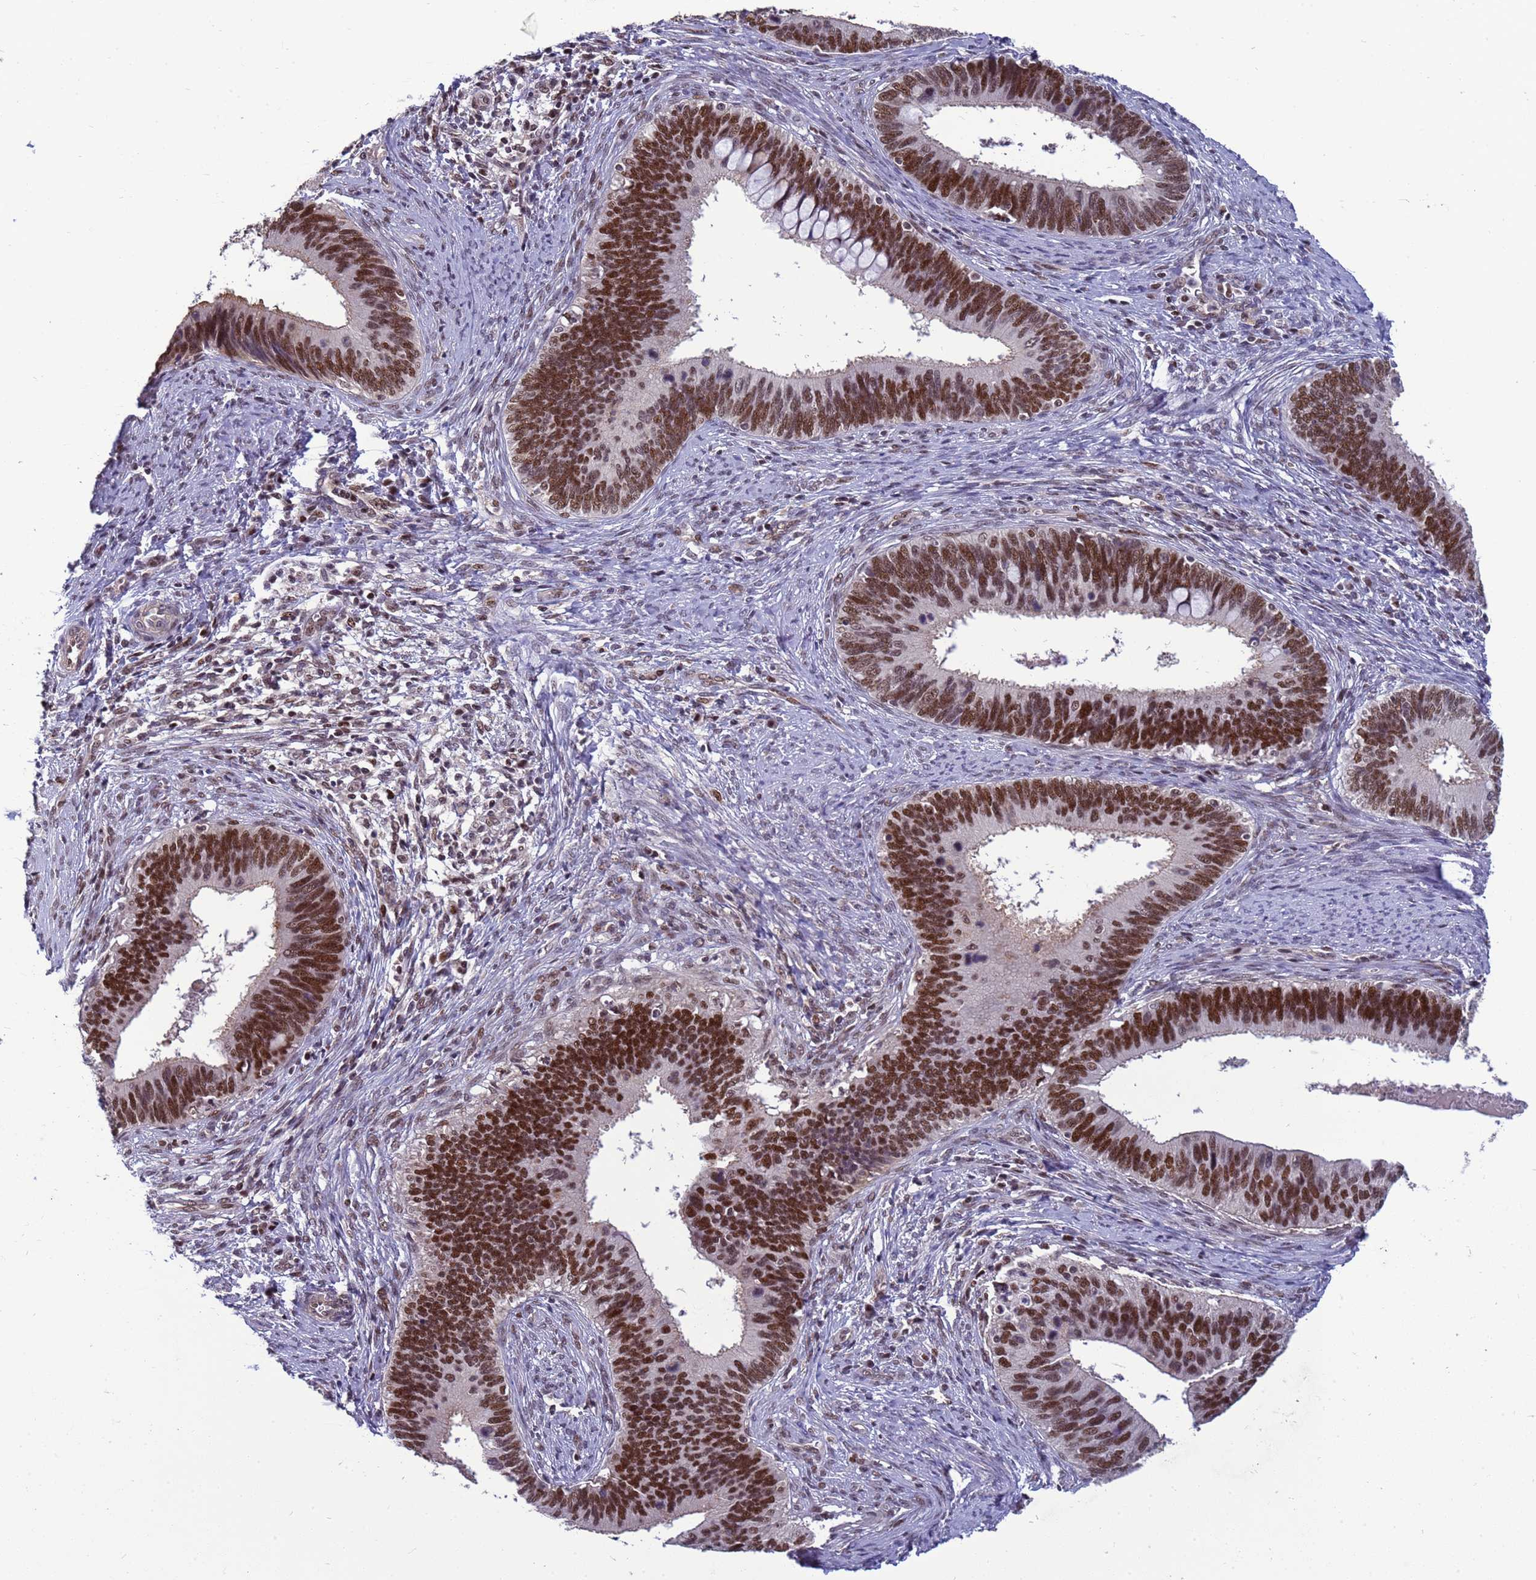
{"staining": {"intensity": "strong", "quantity": ">75%", "location": "nuclear"}, "tissue": "cervical cancer", "cell_type": "Tumor cells", "image_type": "cancer", "snomed": [{"axis": "morphology", "description": "Adenocarcinoma, NOS"}, {"axis": "topography", "description": "Cervix"}], "caption": "Brown immunohistochemical staining in human cervical cancer (adenocarcinoma) reveals strong nuclear expression in about >75% of tumor cells.", "gene": "NSL1", "patient": {"sex": "female", "age": 42}}